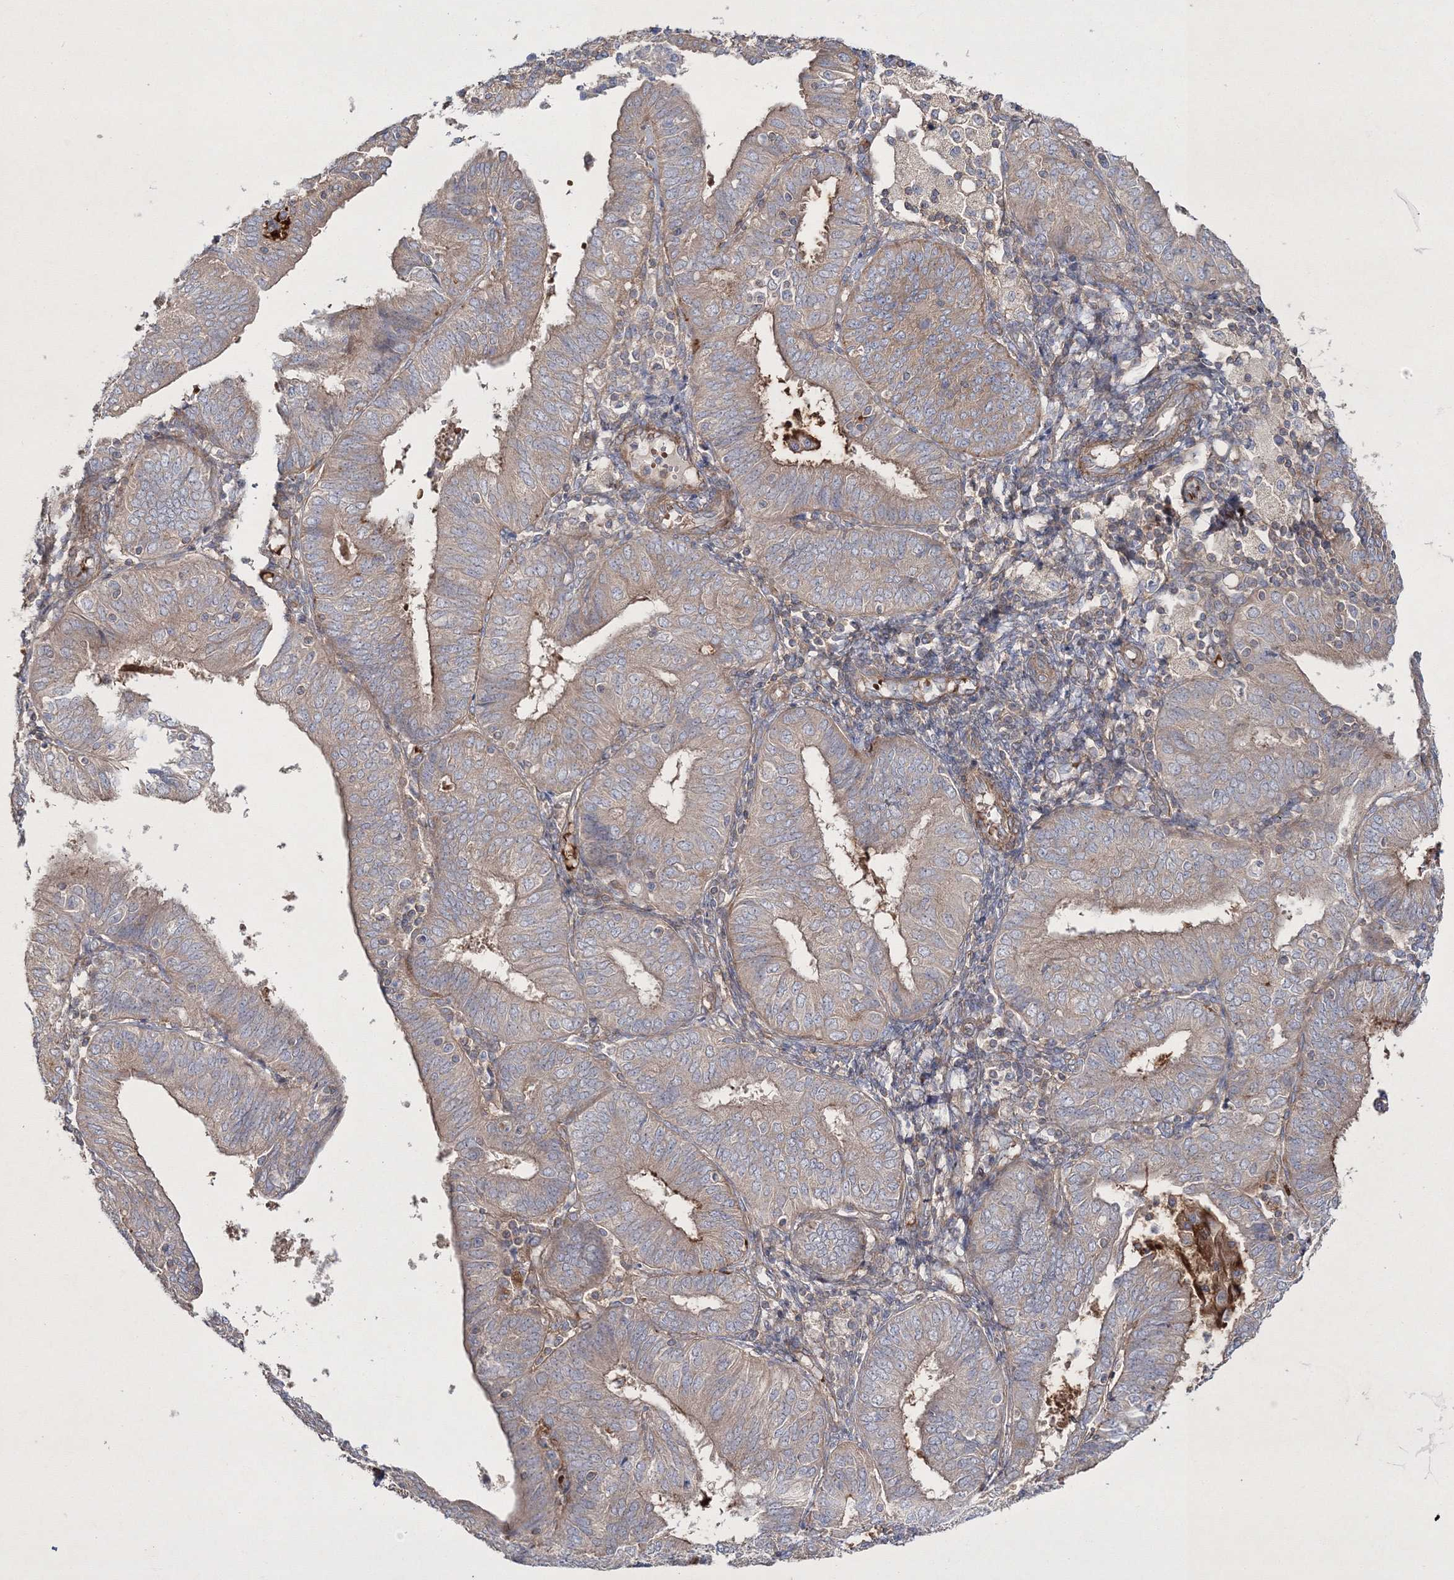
{"staining": {"intensity": "weak", "quantity": "<25%", "location": "cytoplasmic/membranous"}, "tissue": "endometrial cancer", "cell_type": "Tumor cells", "image_type": "cancer", "snomed": [{"axis": "morphology", "description": "Adenocarcinoma, NOS"}, {"axis": "topography", "description": "Endometrium"}], "caption": "Endometrial adenocarcinoma was stained to show a protein in brown. There is no significant positivity in tumor cells.", "gene": "ZSWIM6", "patient": {"sex": "female", "age": 58}}